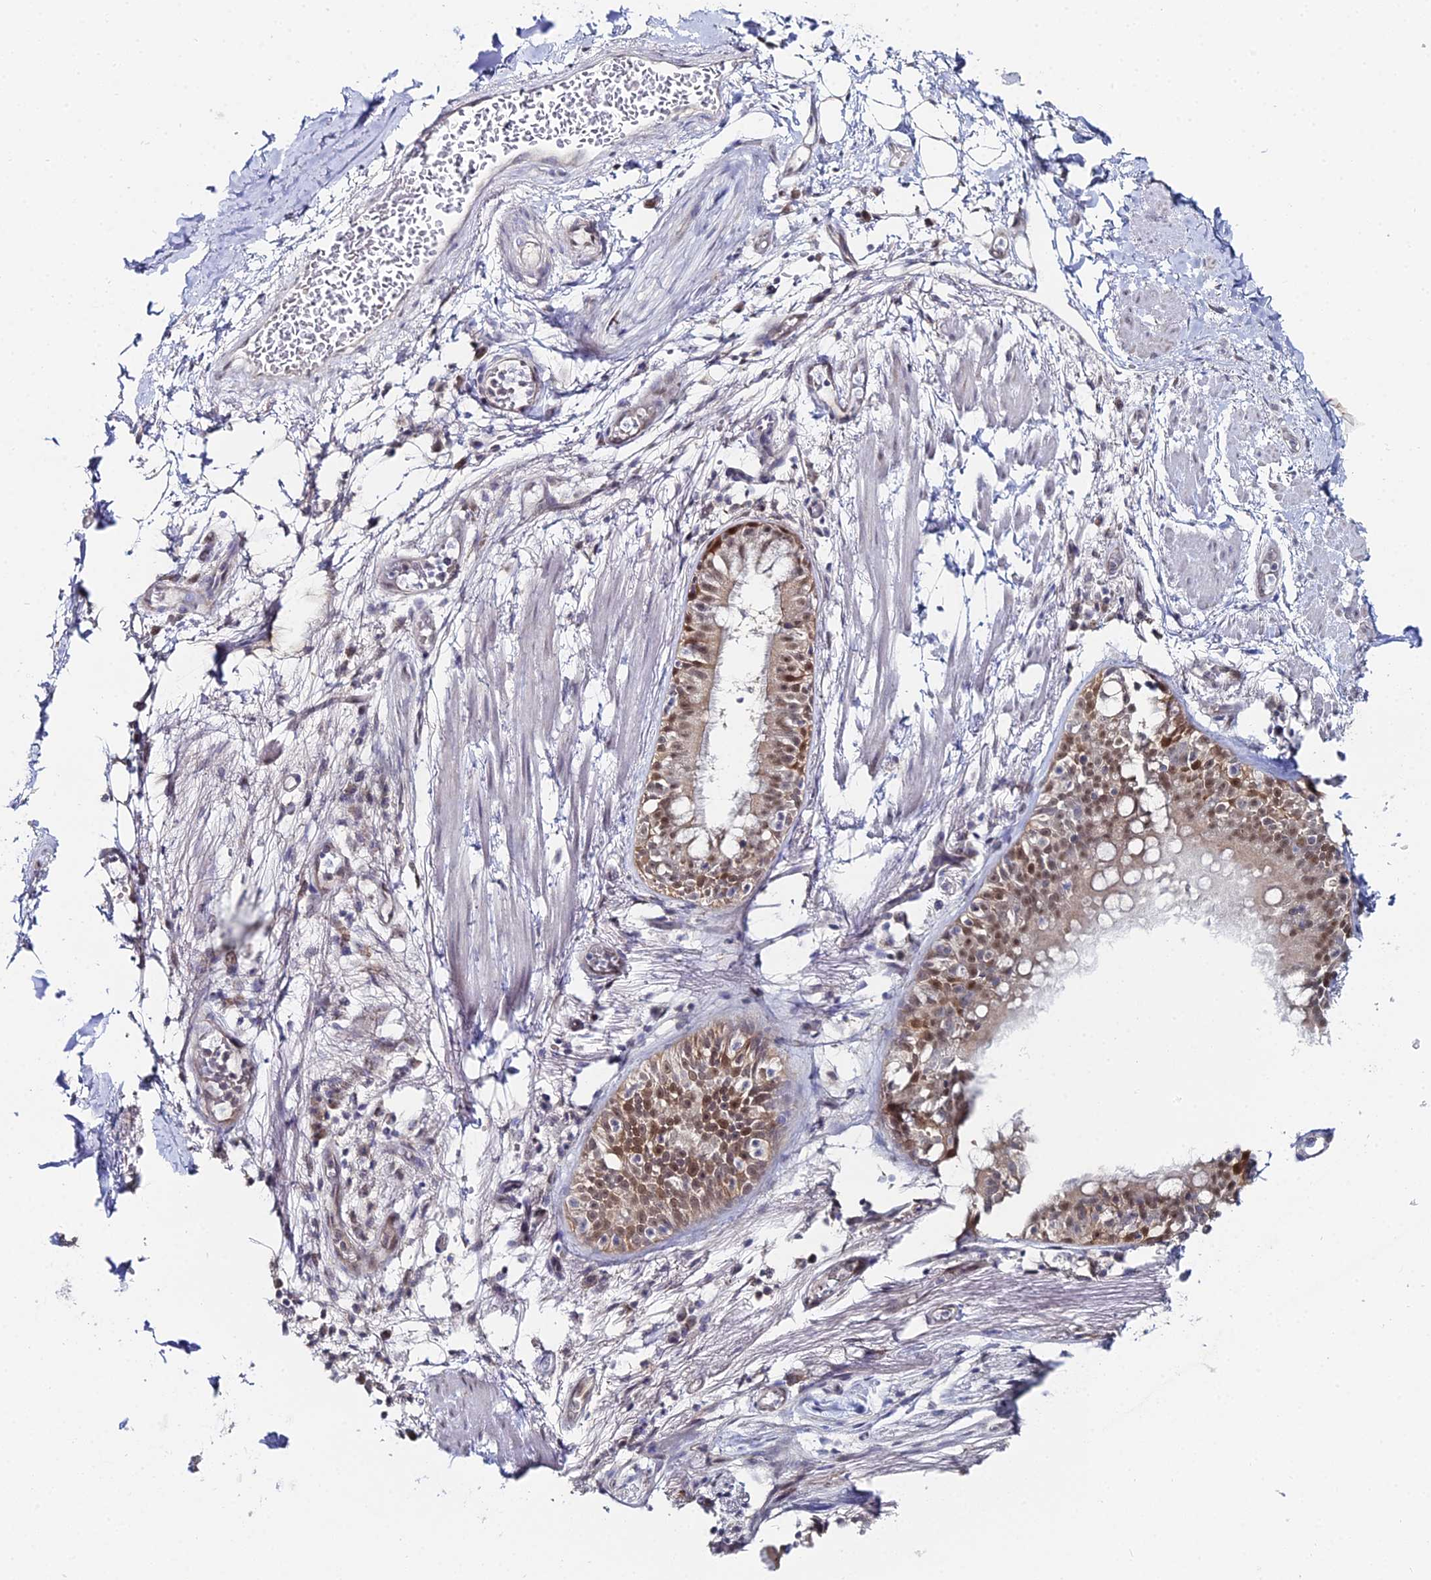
{"staining": {"intensity": "negative", "quantity": "none", "location": "none"}, "tissue": "adipose tissue", "cell_type": "Adipocytes", "image_type": "normal", "snomed": [{"axis": "morphology", "description": "Normal tissue, NOS"}, {"axis": "topography", "description": "Lymph node"}, {"axis": "topography", "description": "Cartilage tissue"}, {"axis": "topography", "description": "Bronchus"}], "caption": "Adipose tissue was stained to show a protein in brown. There is no significant positivity in adipocytes.", "gene": "THAP4", "patient": {"sex": "male", "age": 63}}